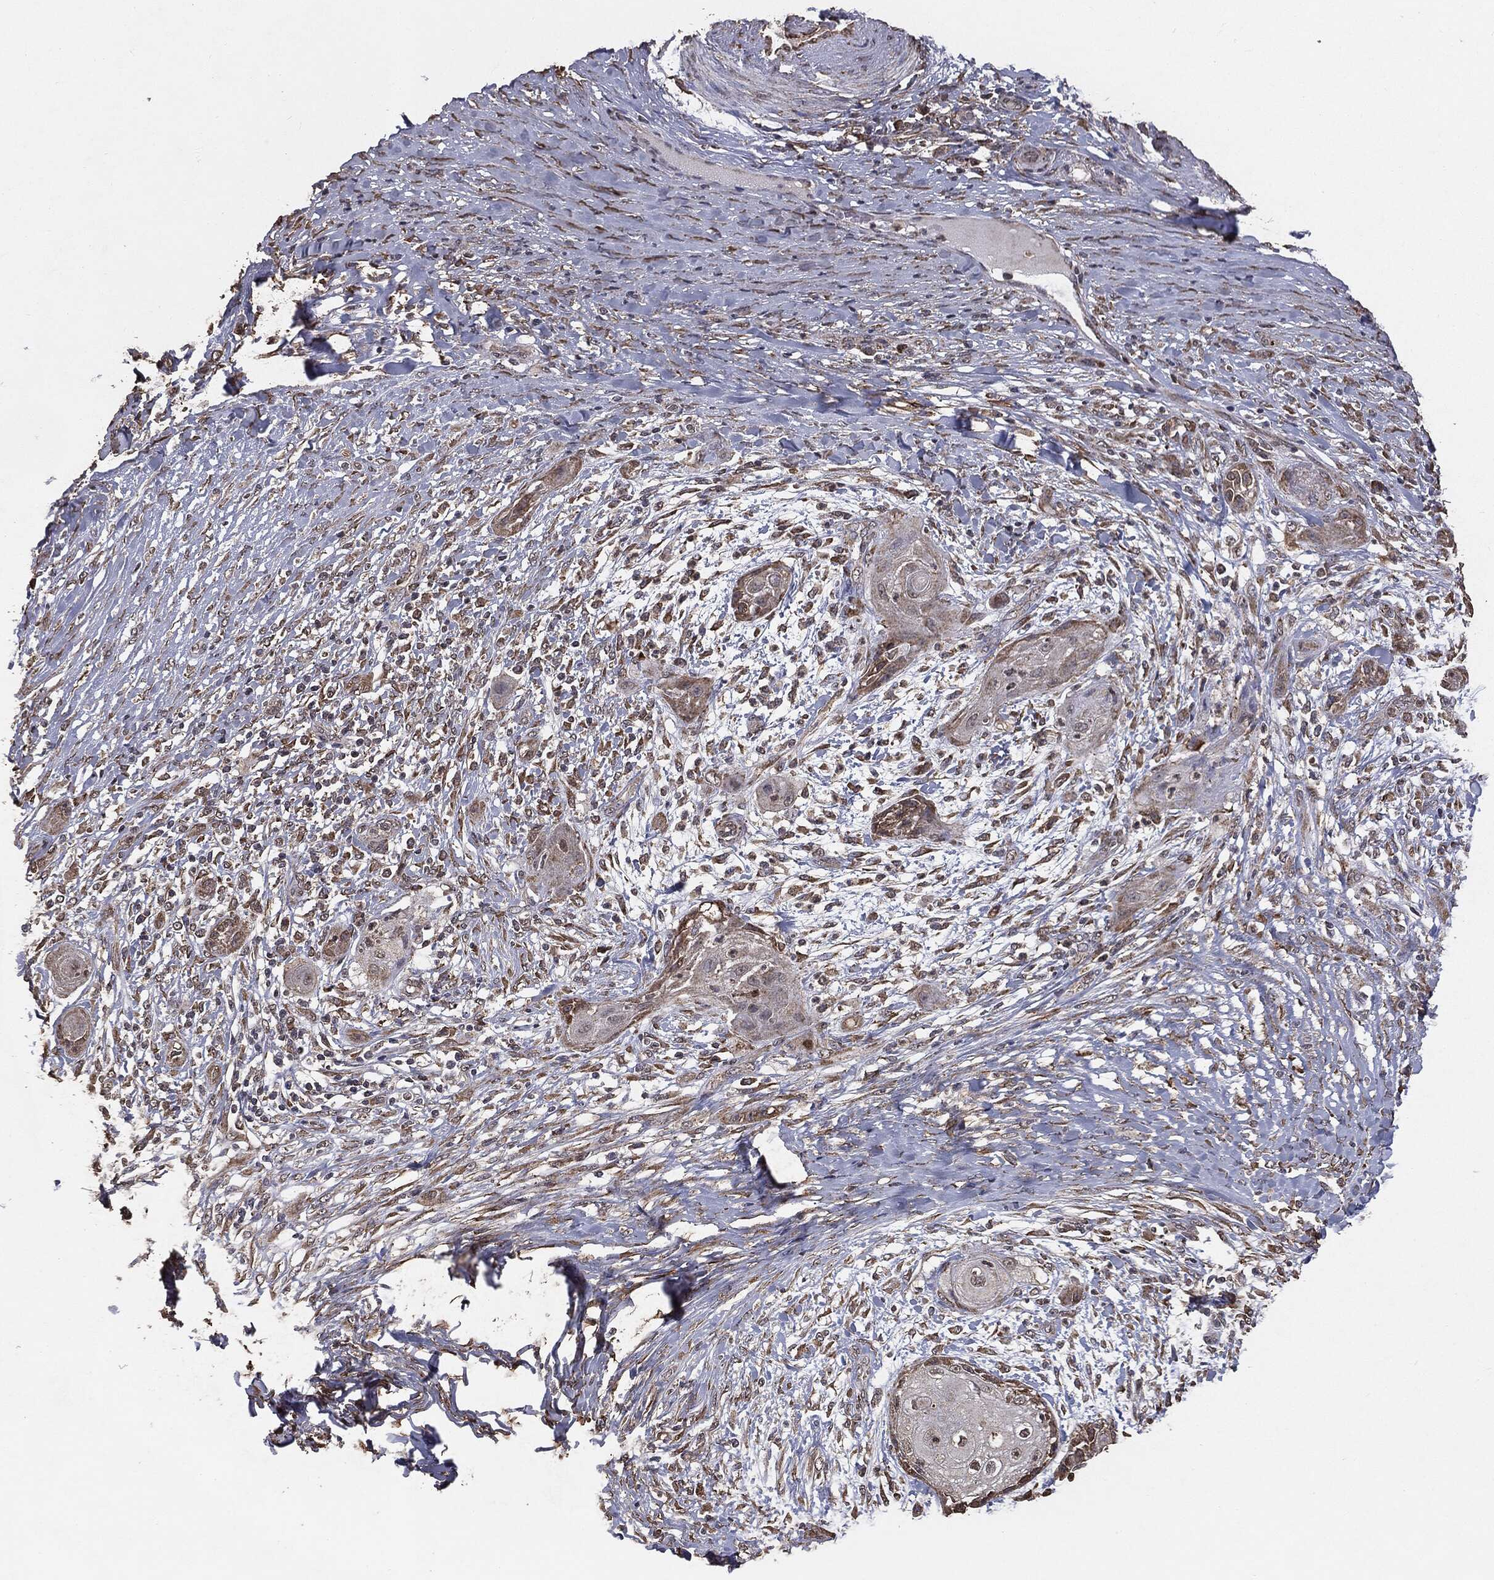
{"staining": {"intensity": "negative", "quantity": "none", "location": "none"}, "tissue": "skin cancer", "cell_type": "Tumor cells", "image_type": "cancer", "snomed": [{"axis": "morphology", "description": "Squamous cell carcinoma, NOS"}, {"axis": "topography", "description": "Skin"}], "caption": "This is an immunohistochemistry (IHC) image of human skin cancer. There is no positivity in tumor cells.", "gene": "MTOR", "patient": {"sex": "male", "age": 62}}